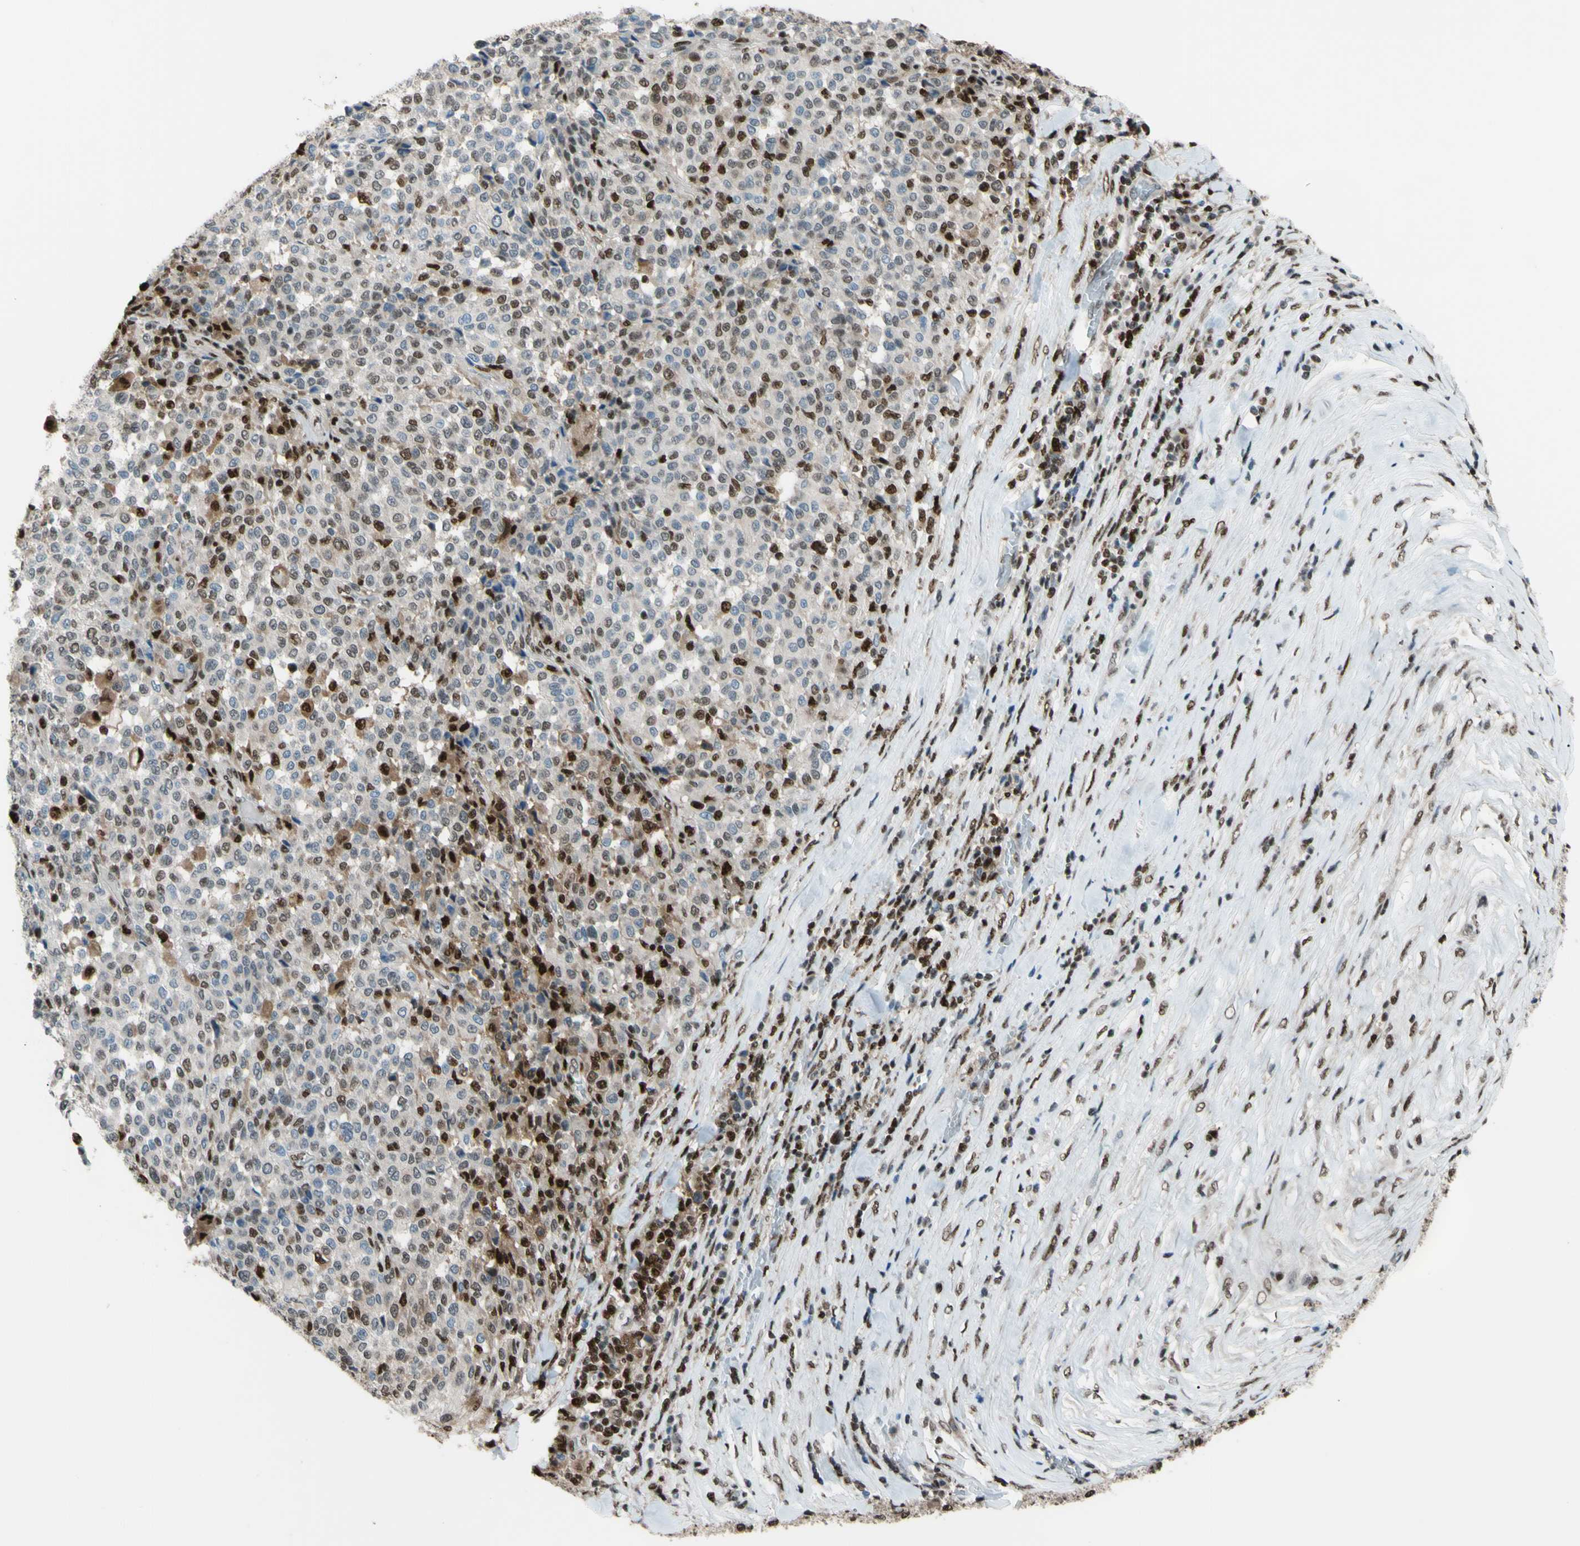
{"staining": {"intensity": "strong", "quantity": "<25%", "location": "cytoplasmic/membranous,nuclear"}, "tissue": "melanoma", "cell_type": "Tumor cells", "image_type": "cancer", "snomed": [{"axis": "morphology", "description": "Malignant melanoma, Metastatic site"}, {"axis": "topography", "description": "Pancreas"}], "caption": "DAB immunohistochemical staining of human melanoma reveals strong cytoplasmic/membranous and nuclear protein positivity in about <25% of tumor cells.", "gene": "FKBP5", "patient": {"sex": "female", "age": 30}}